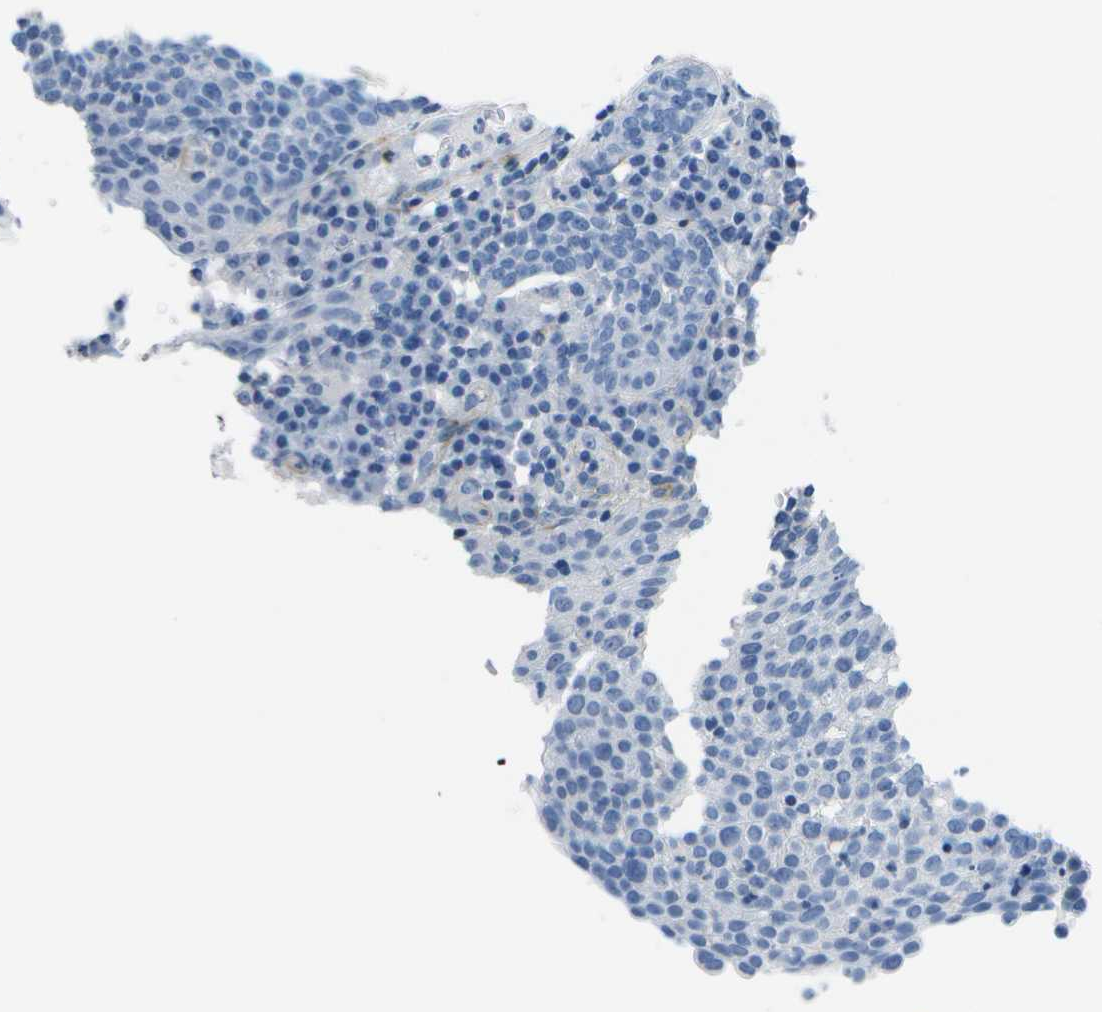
{"staining": {"intensity": "negative", "quantity": "none", "location": "none"}, "tissue": "cervical cancer", "cell_type": "Tumor cells", "image_type": "cancer", "snomed": [{"axis": "morphology", "description": "Squamous cell carcinoma, NOS"}, {"axis": "topography", "description": "Cervix"}], "caption": "A photomicrograph of squamous cell carcinoma (cervical) stained for a protein demonstrates no brown staining in tumor cells.", "gene": "ADGRG6", "patient": {"sex": "female", "age": 34}}